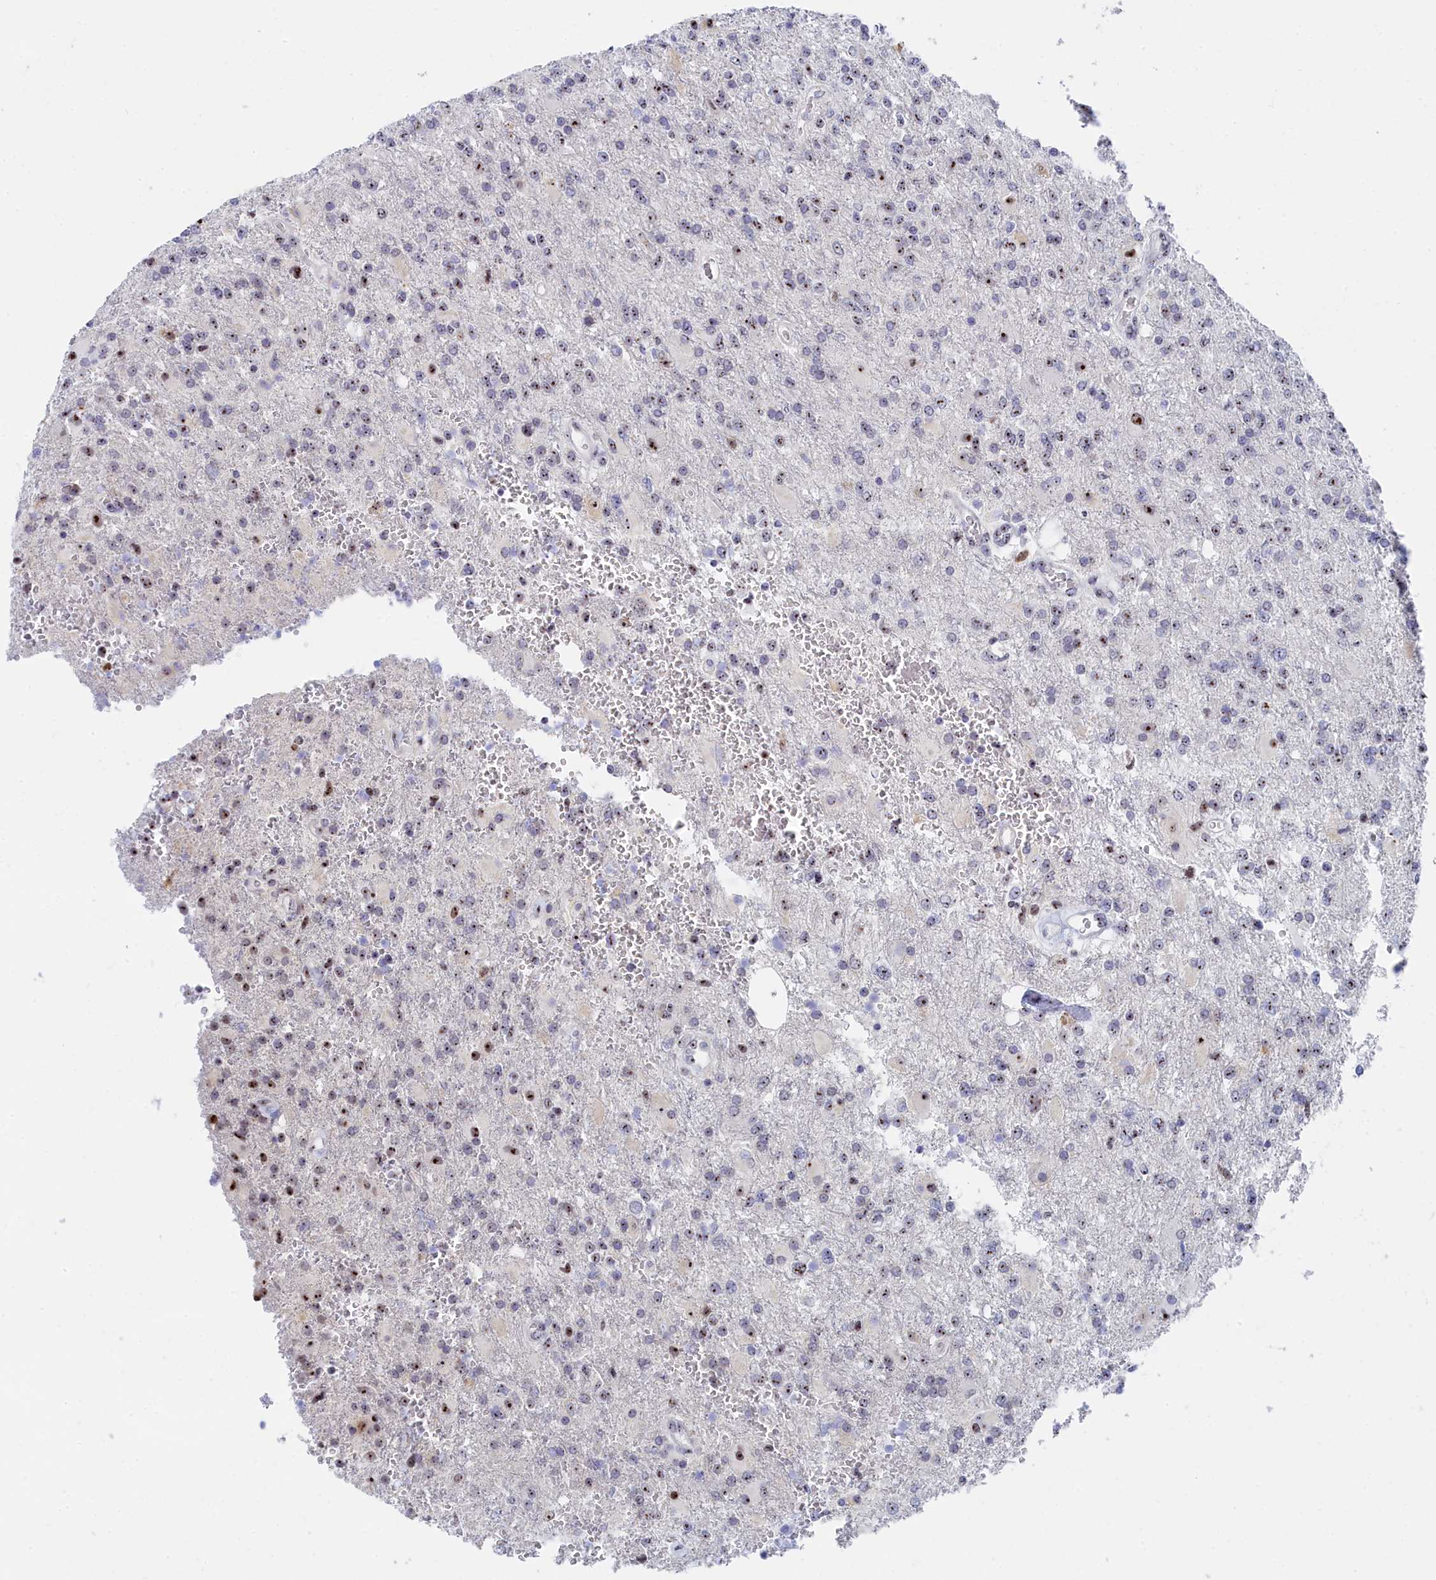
{"staining": {"intensity": "moderate", "quantity": "25%-75%", "location": "nuclear"}, "tissue": "glioma", "cell_type": "Tumor cells", "image_type": "cancer", "snomed": [{"axis": "morphology", "description": "Glioma, malignant, High grade"}, {"axis": "topography", "description": "Brain"}], "caption": "Moderate nuclear positivity is present in approximately 25%-75% of tumor cells in malignant glioma (high-grade). The staining is performed using DAB brown chromogen to label protein expression. The nuclei are counter-stained blue using hematoxylin.", "gene": "RSL1D1", "patient": {"sex": "male", "age": 56}}